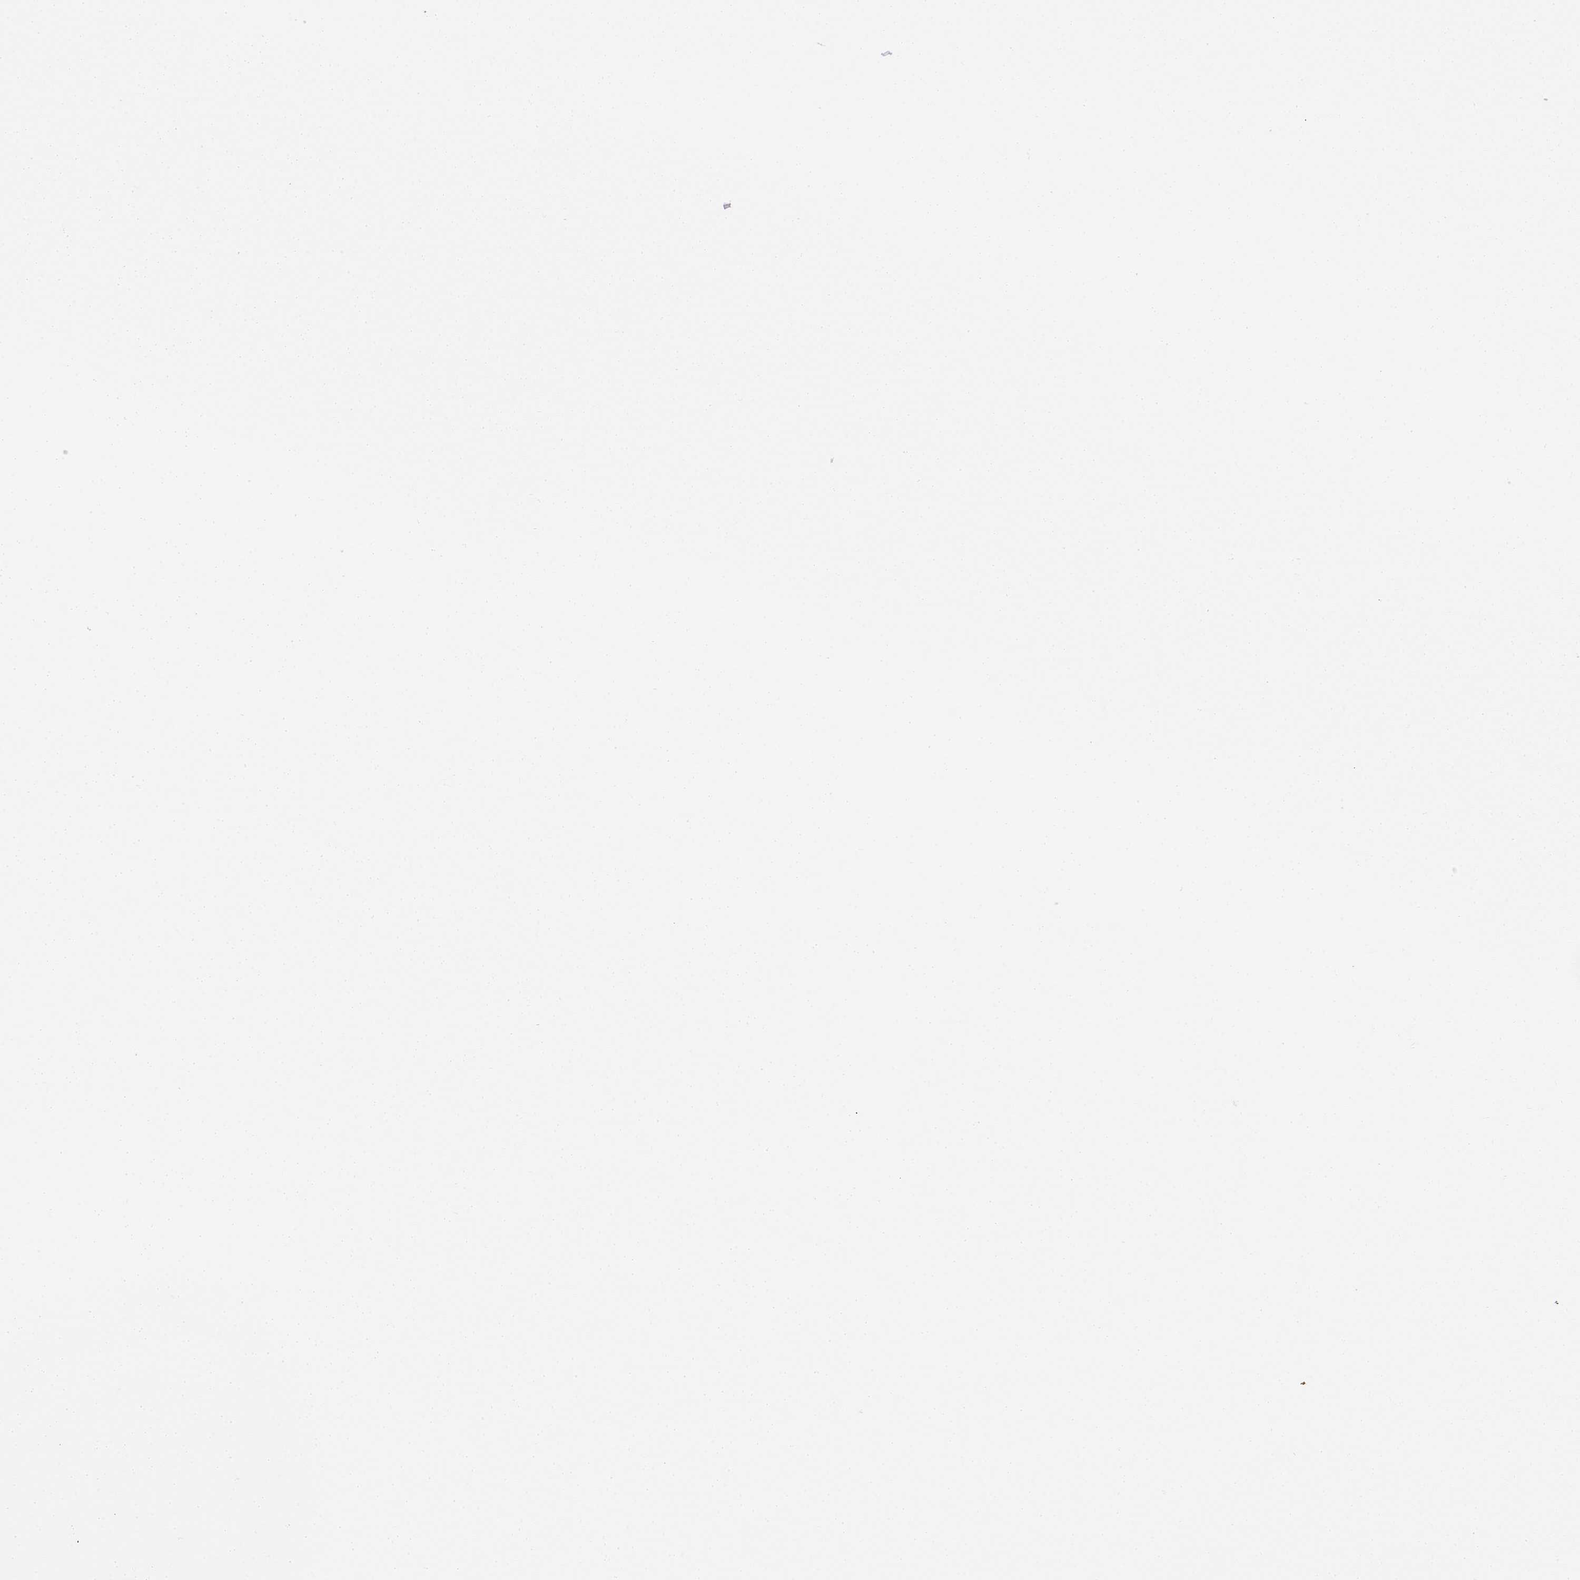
{"staining": {"intensity": "weak", "quantity": ">75%", "location": "nuclear"}, "tissue": "parathyroid gland", "cell_type": "Glandular cells", "image_type": "normal", "snomed": [{"axis": "morphology", "description": "Normal tissue, NOS"}, {"axis": "topography", "description": "Parathyroid gland"}], "caption": "Protein positivity by immunohistochemistry (IHC) reveals weak nuclear positivity in about >75% of glandular cells in unremarkable parathyroid gland.", "gene": "SETD1A", "patient": {"sex": "female", "age": 71}}